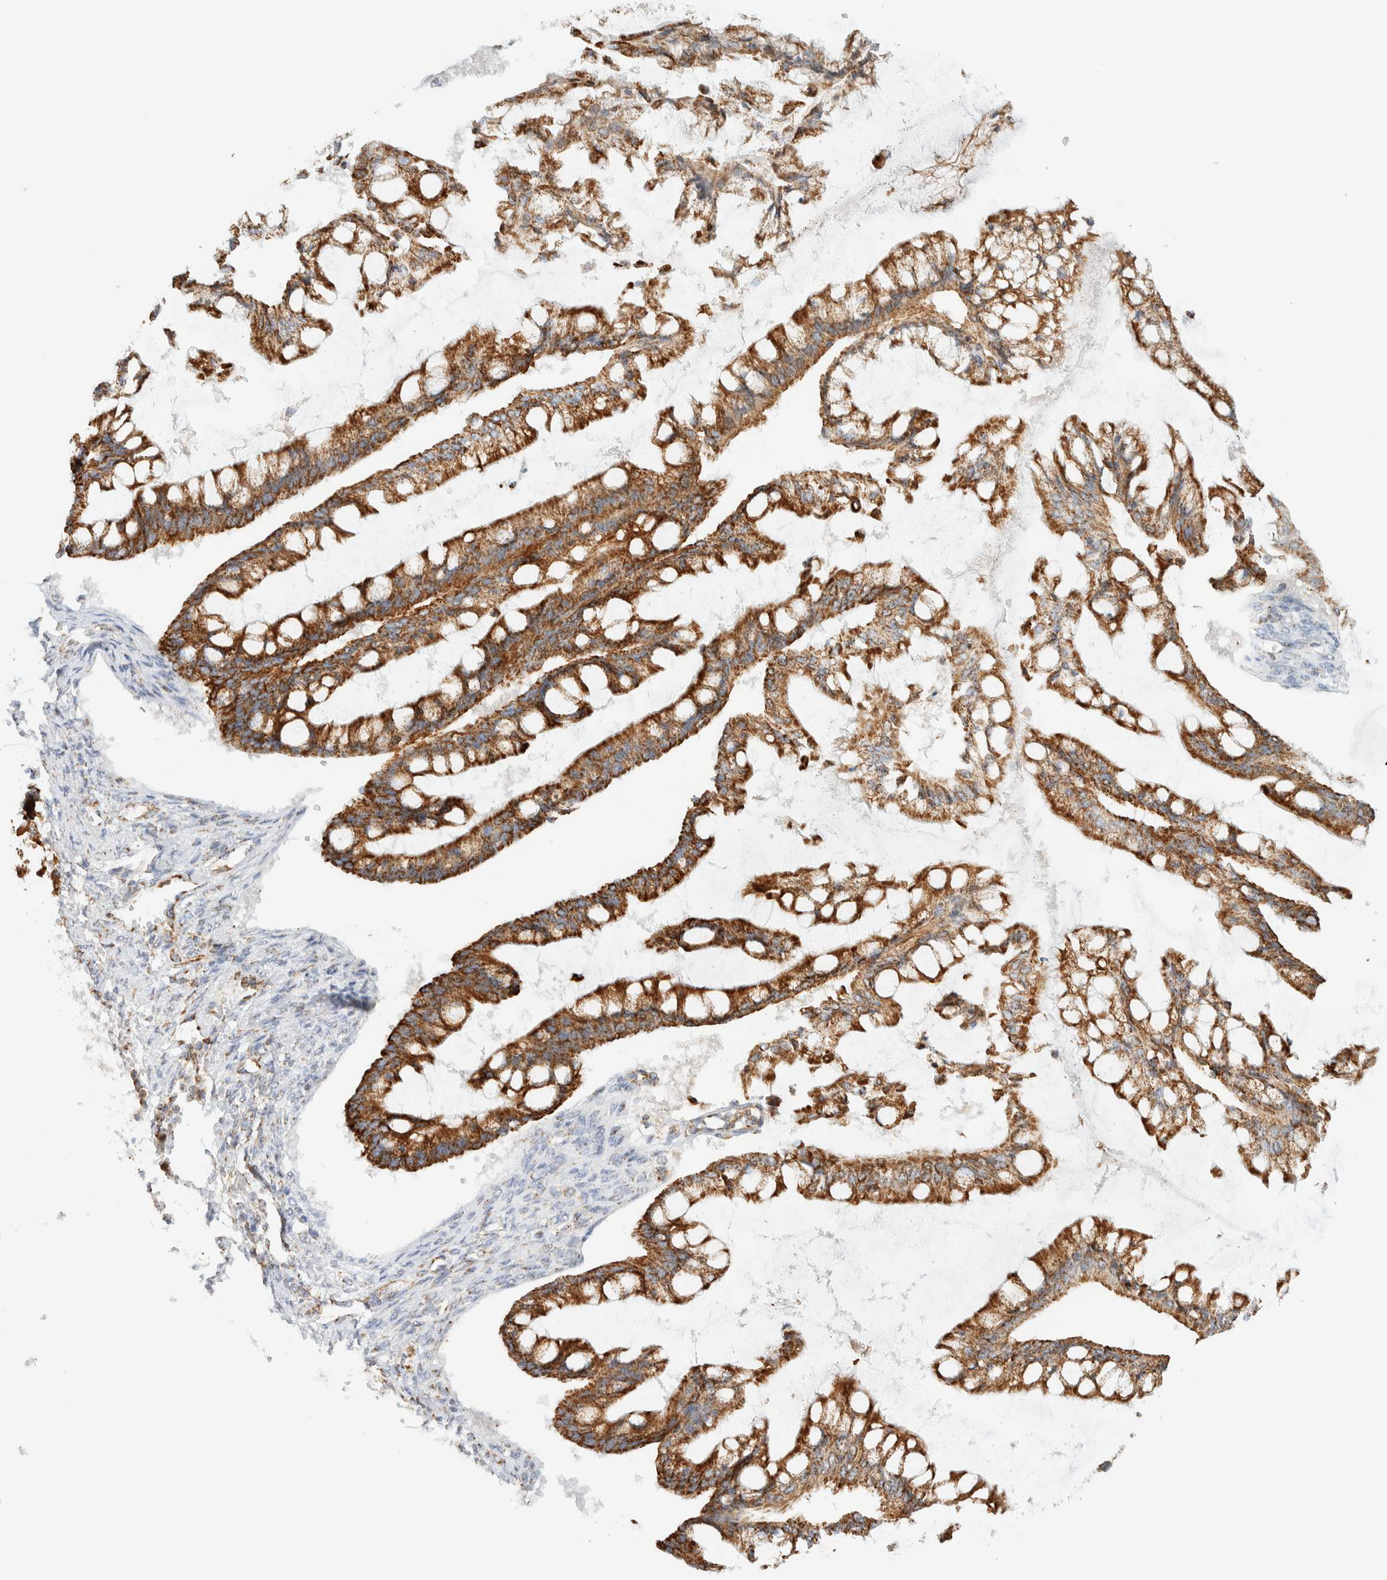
{"staining": {"intensity": "strong", "quantity": ">75%", "location": "cytoplasmic/membranous"}, "tissue": "ovarian cancer", "cell_type": "Tumor cells", "image_type": "cancer", "snomed": [{"axis": "morphology", "description": "Cystadenocarcinoma, mucinous, NOS"}, {"axis": "topography", "description": "Ovary"}], "caption": "The immunohistochemical stain labels strong cytoplasmic/membranous staining in tumor cells of ovarian mucinous cystadenocarcinoma tissue.", "gene": "KIFAP3", "patient": {"sex": "female", "age": 73}}